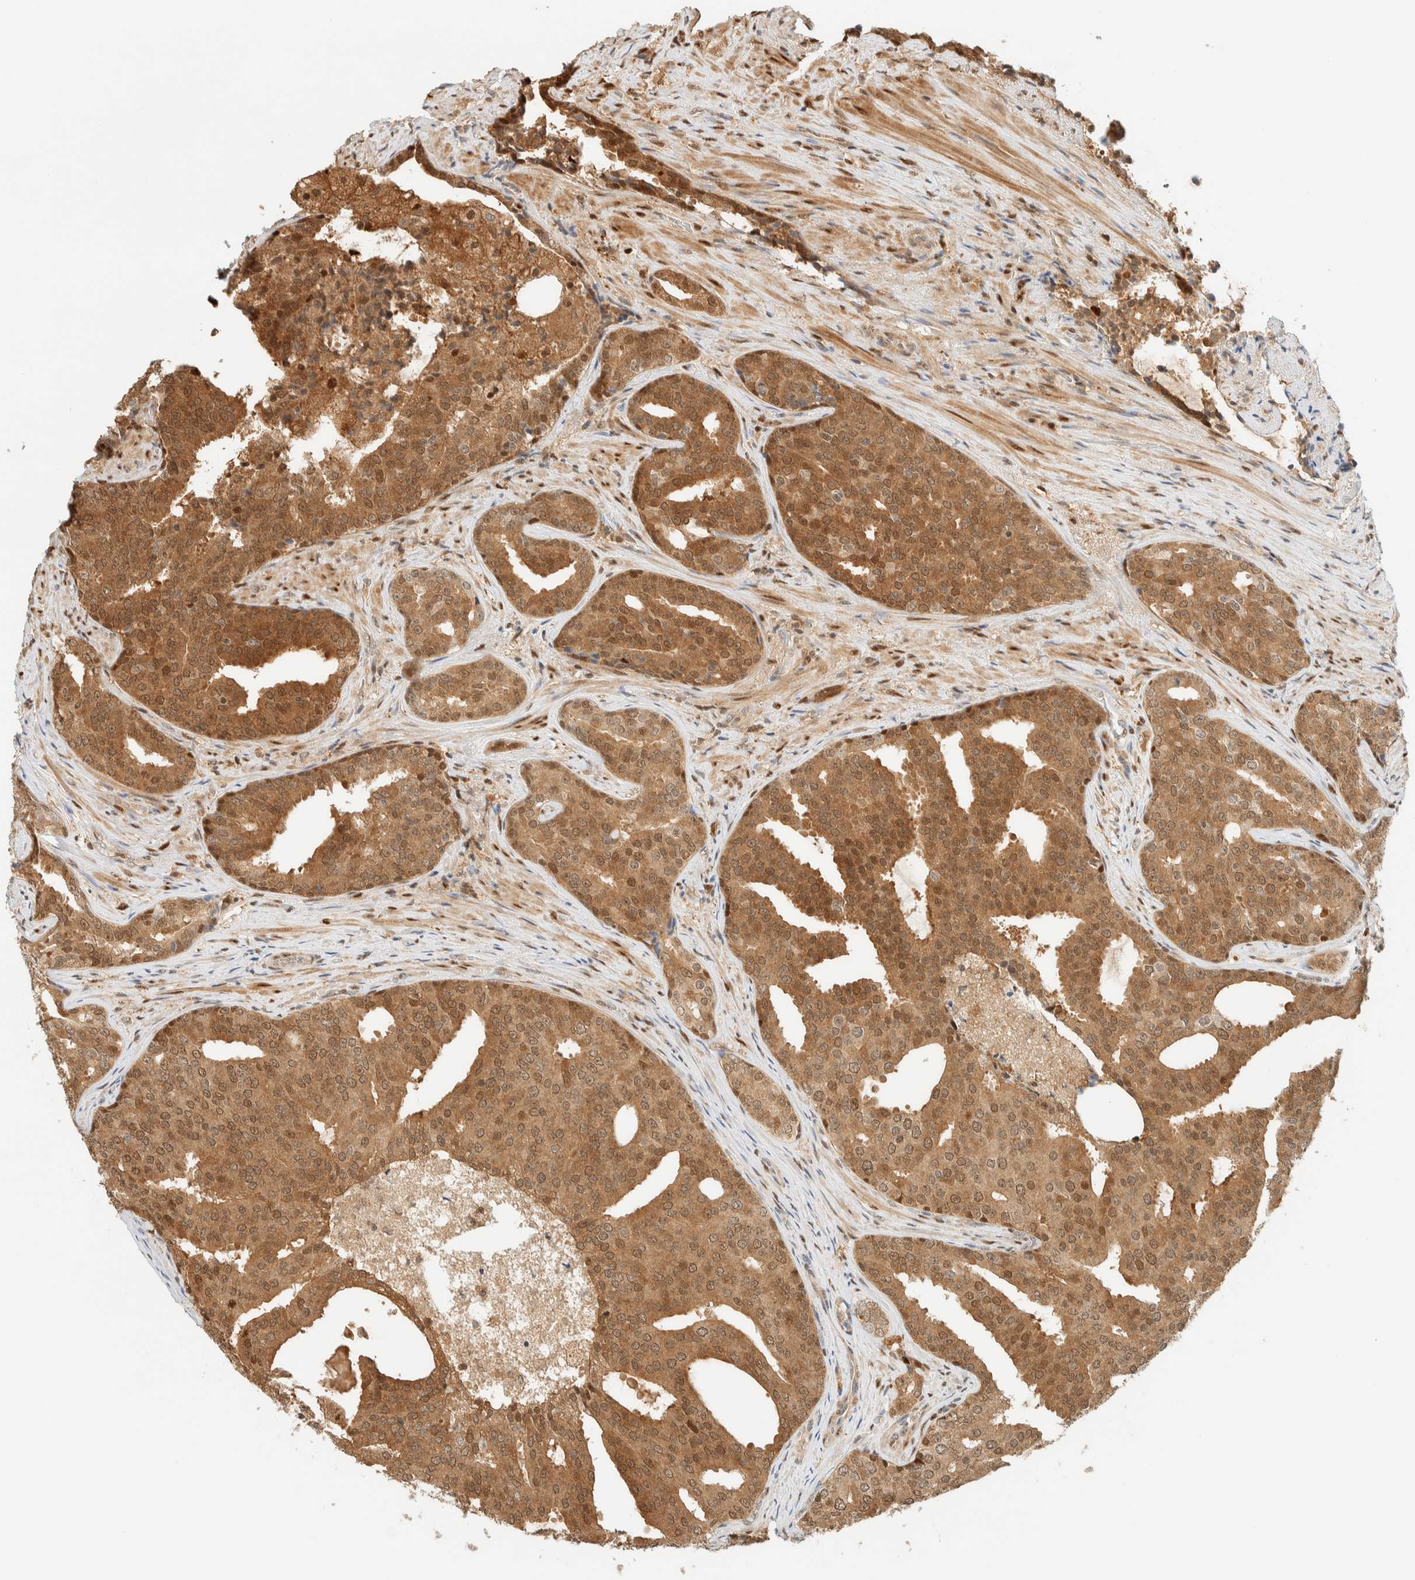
{"staining": {"intensity": "moderate", "quantity": ">75%", "location": "cytoplasmic/membranous,nuclear"}, "tissue": "prostate cancer", "cell_type": "Tumor cells", "image_type": "cancer", "snomed": [{"axis": "morphology", "description": "Adenocarcinoma, High grade"}, {"axis": "topography", "description": "Prostate"}], "caption": "This histopathology image displays immunohistochemistry (IHC) staining of prostate high-grade adenocarcinoma, with medium moderate cytoplasmic/membranous and nuclear staining in about >75% of tumor cells.", "gene": "ZBTB37", "patient": {"sex": "male", "age": 71}}